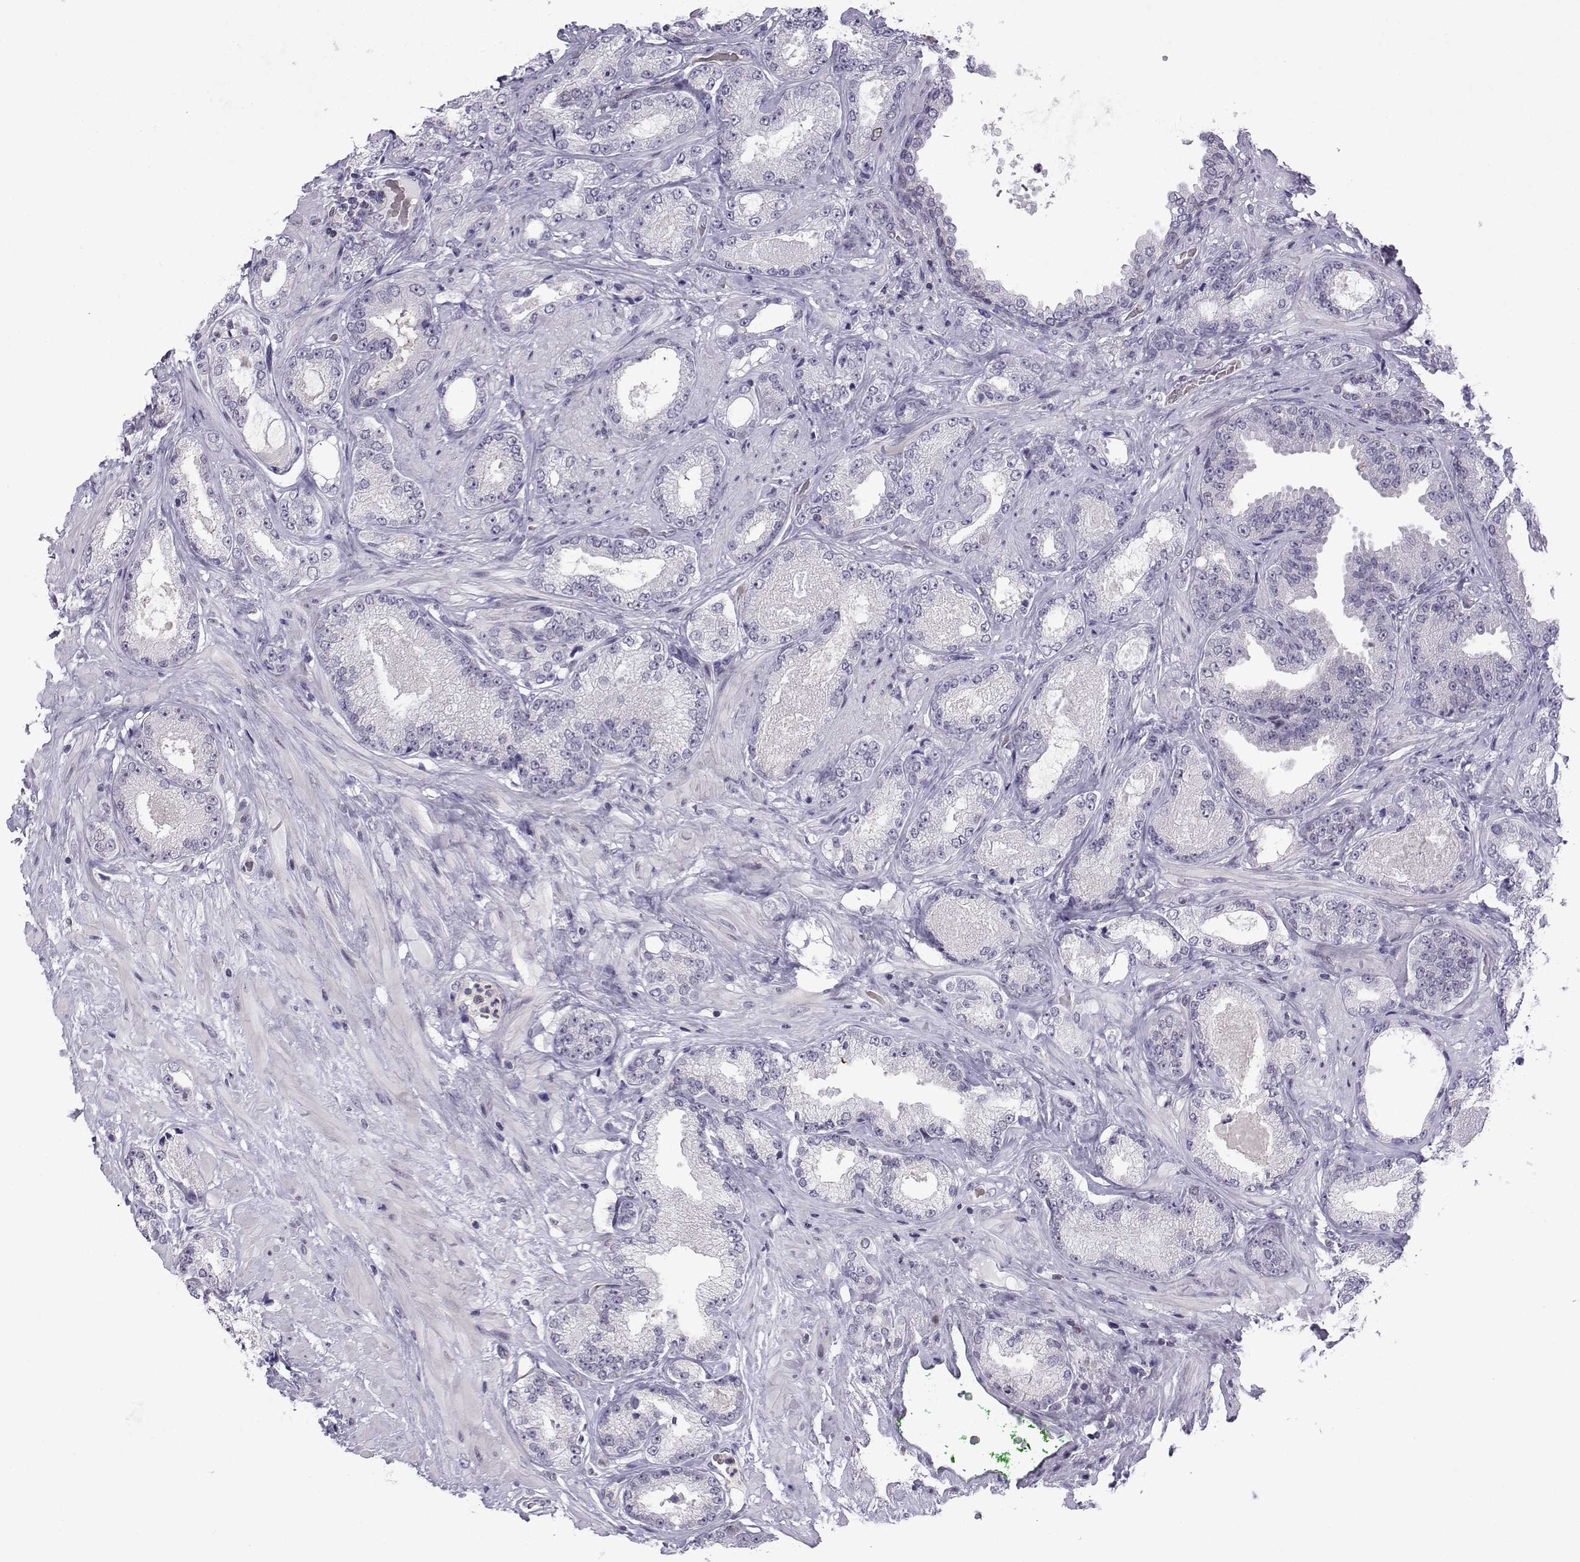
{"staining": {"intensity": "negative", "quantity": "none", "location": "none"}, "tissue": "prostate cancer", "cell_type": "Tumor cells", "image_type": "cancer", "snomed": [{"axis": "morphology", "description": "Adenocarcinoma, Low grade"}, {"axis": "topography", "description": "Prostate"}], "caption": "High magnification brightfield microscopy of prostate cancer stained with DAB (brown) and counterstained with hematoxylin (blue): tumor cells show no significant expression.", "gene": "INCENP", "patient": {"sex": "male", "age": 68}}